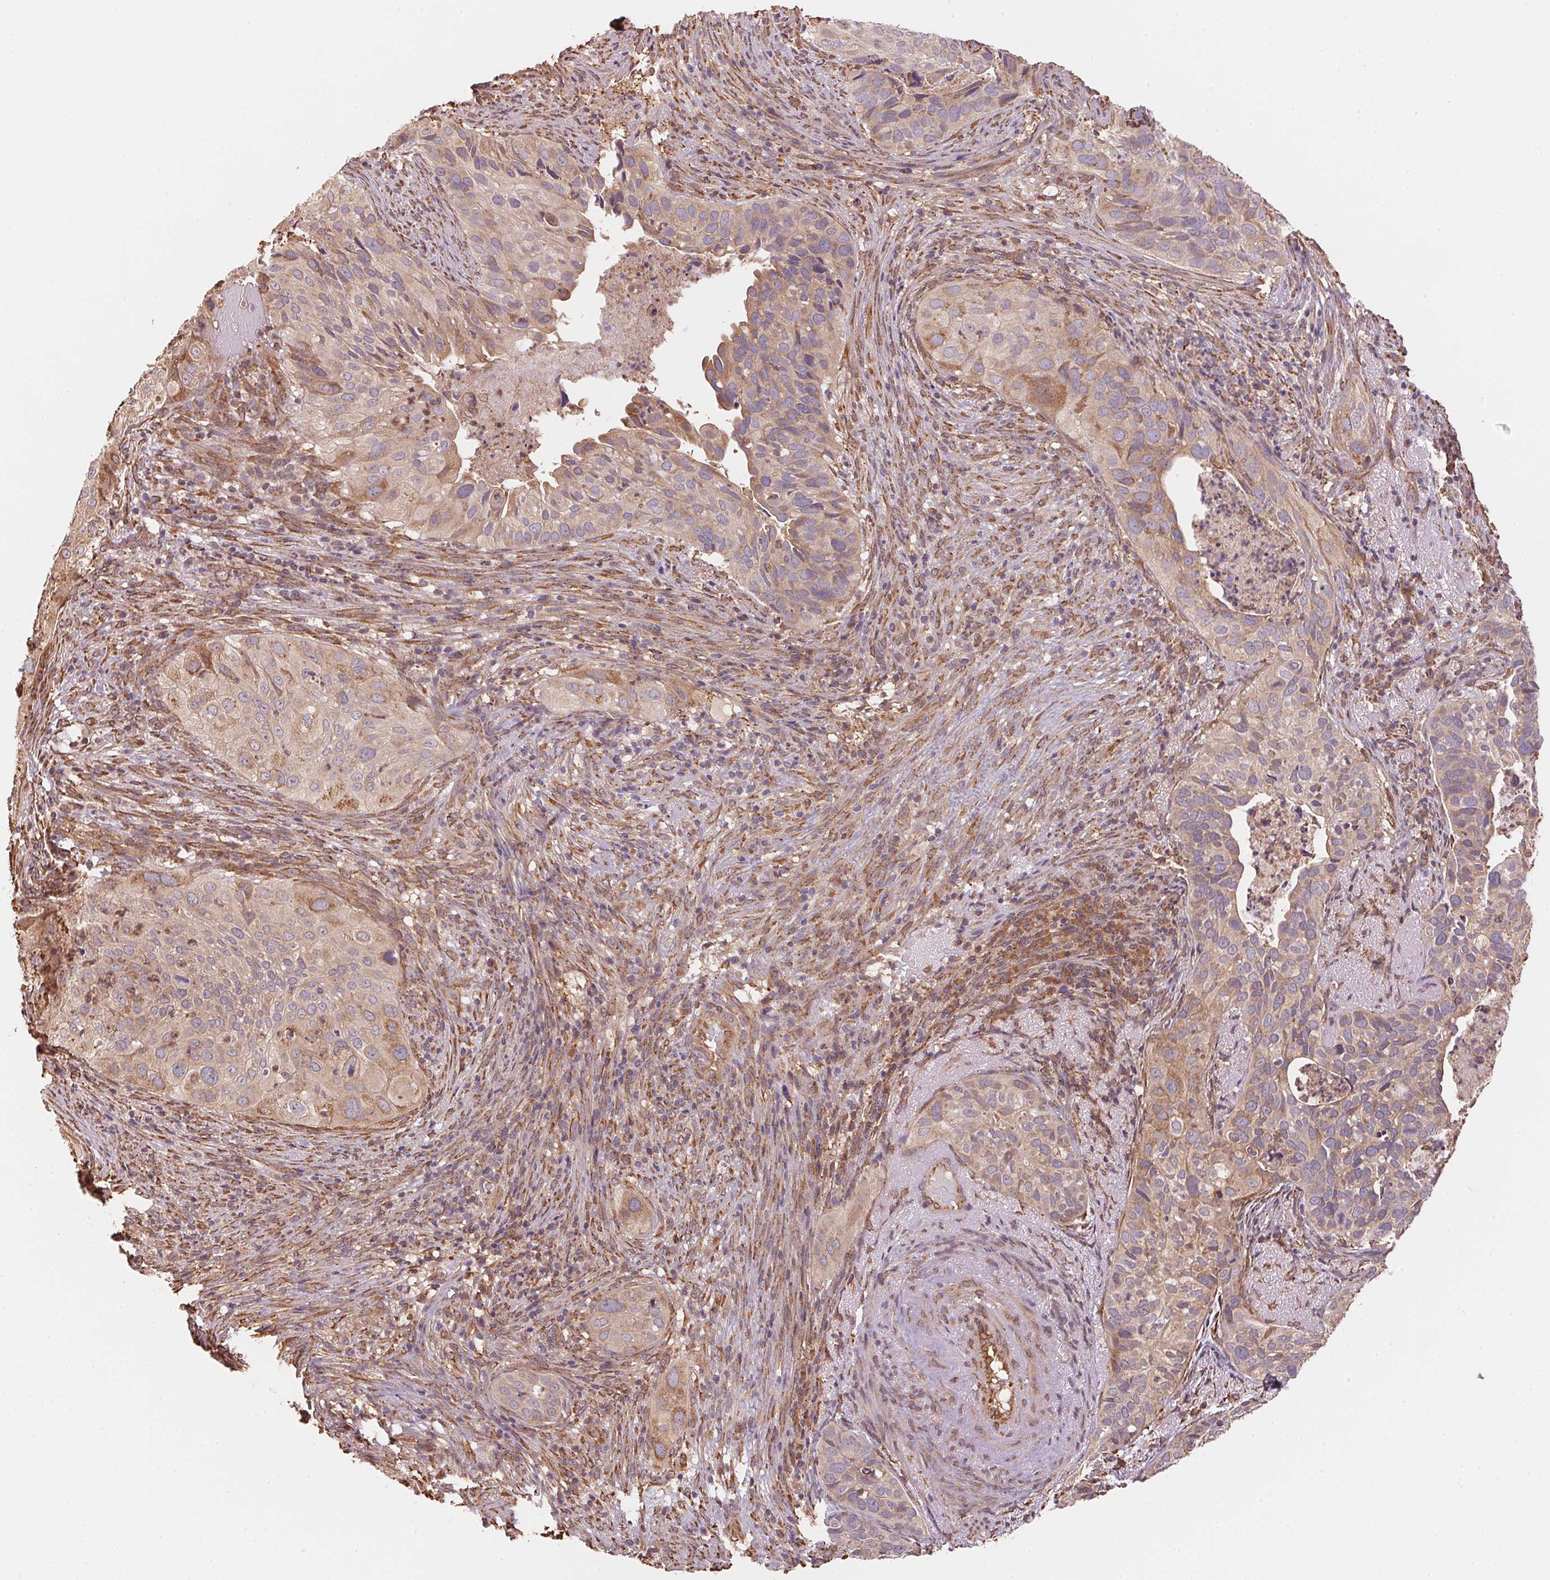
{"staining": {"intensity": "weak", "quantity": "<25%", "location": "cytoplasmic/membranous"}, "tissue": "cervical cancer", "cell_type": "Tumor cells", "image_type": "cancer", "snomed": [{"axis": "morphology", "description": "Squamous cell carcinoma, NOS"}, {"axis": "topography", "description": "Cervix"}], "caption": "This is an immunohistochemistry photomicrograph of squamous cell carcinoma (cervical). There is no positivity in tumor cells.", "gene": "C6orf163", "patient": {"sex": "female", "age": 38}}